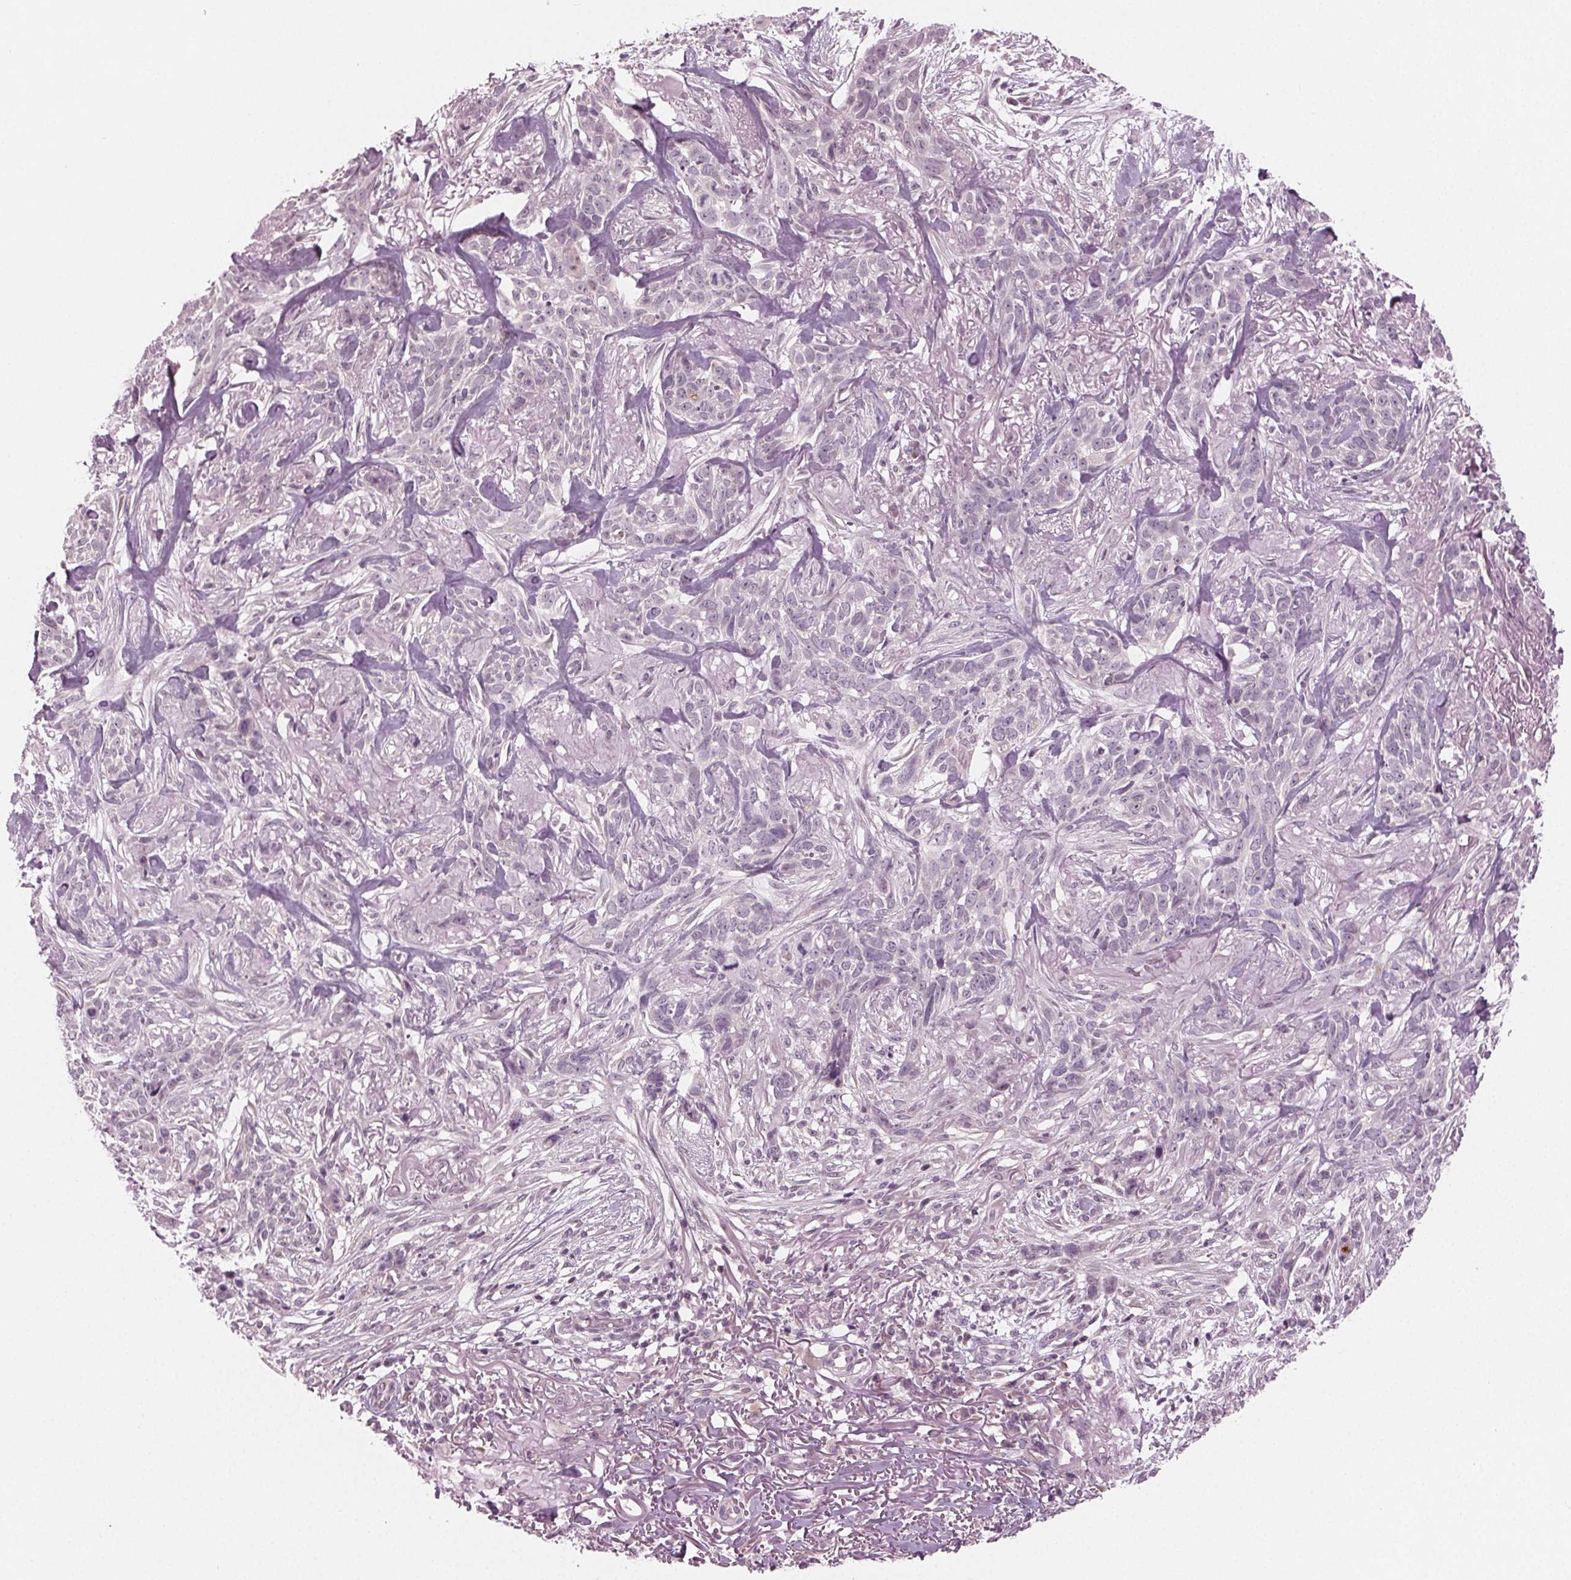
{"staining": {"intensity": "negative", "quantity": "none", "location": "none"}, "tissue": "skin cancer", "cell_type": "Tumor cells", "image_type": "cancer", "snomed": [{"axis": "morphology", "description": "Basal cell carcinoma"}, {"axis": "topography", "description": "Skin"}], "caption": "Tumor cells show no significant expression in skin cancer.", "gene": "PRAP1", "patient": {"sex": "male", "age": 74}}